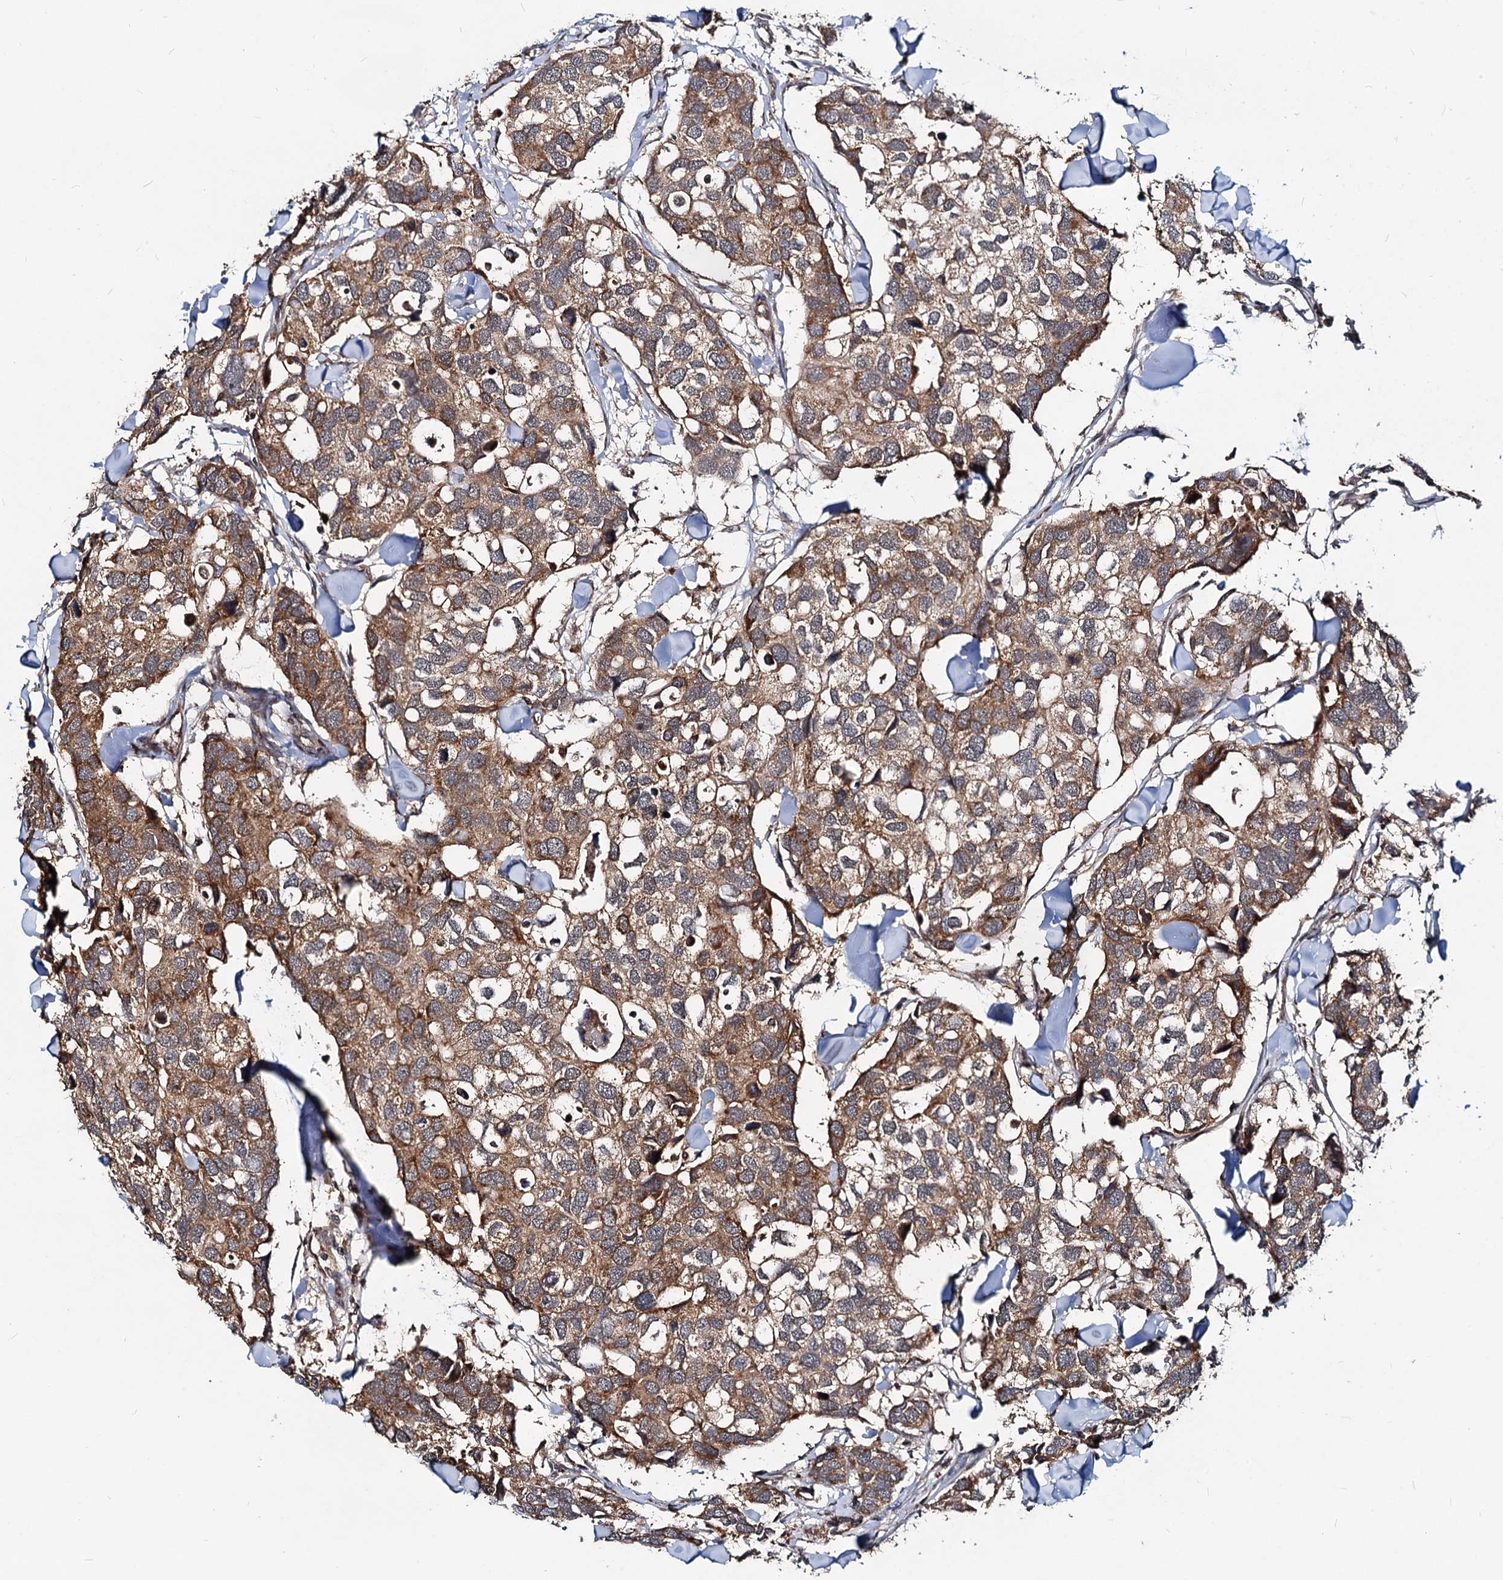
{"staining": {"intensity": "moderate", "quantity": ">75%", "location": "cytoplasmic/membranous"}, "tissue": "breast cancer", "cell_type": "Tumor cells", "image_type": "cancer", "snomed": [{"axis": "morphology", "description": "Duct carcinoma"}, {"axis": "topography", "description": "Breast"}], "caption": "This photomicrograph displays immunohistochemistry staining of breast cancer (intraductal carcinoma), with medium moderate cytoplasmic/membranous positivity in about >75% of tumor cells.", "gene": "CEP76", "patient": {"sex": "female", "age": 83}}